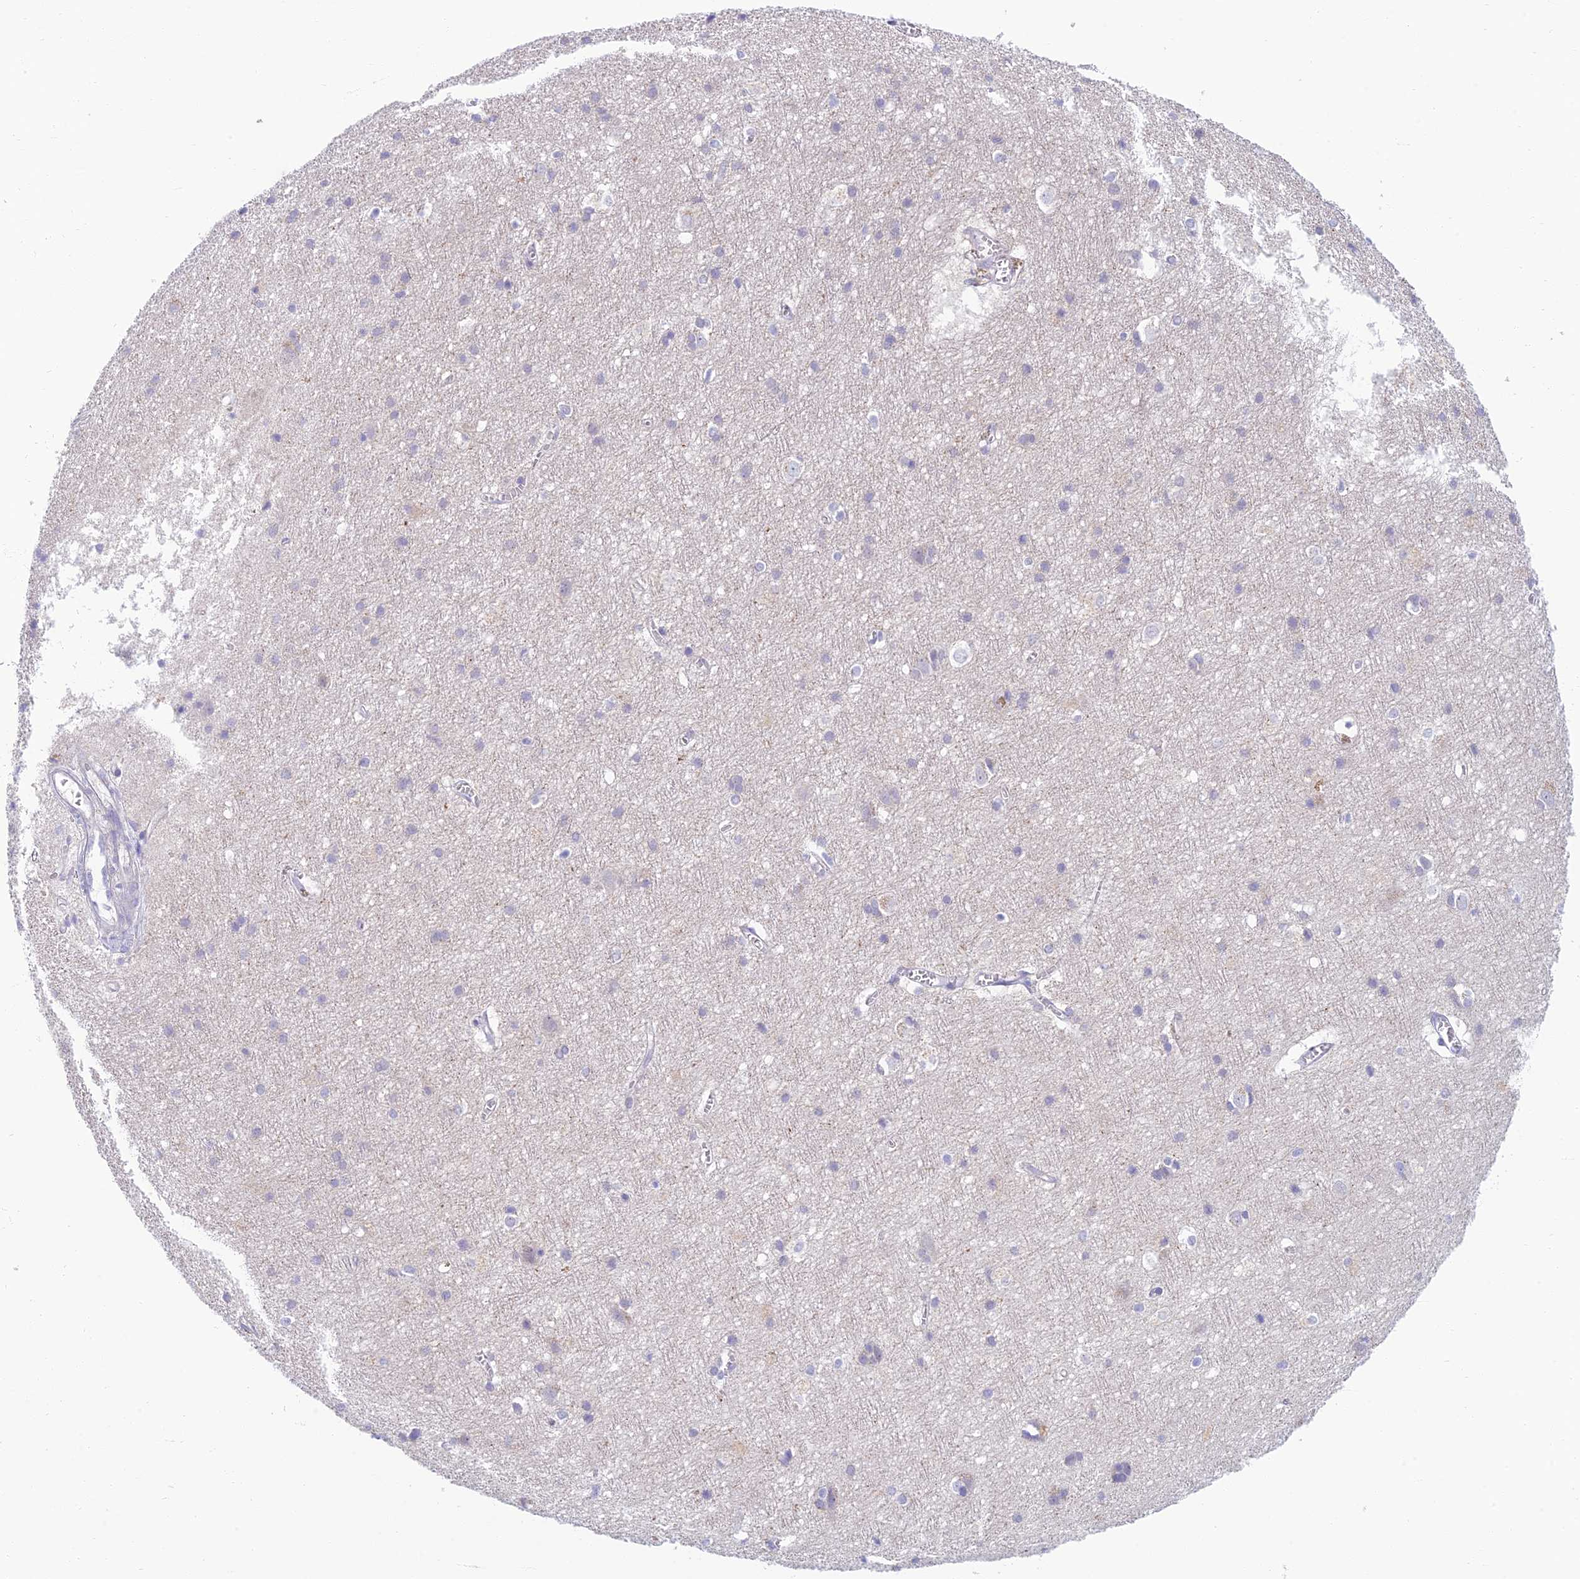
{"staining": {"intensity": "negative", "quantity": "none", "location": "none"}, "tissue": "cerebral cortex", "cell_type": "Endothelial cells", "image_type": "normal", "snomed": [{"axis": "morphology", "description": "Normal tissue, NOS"}, {"axis": "topography", "description": "Cerebral cortex"}], "caption": "Endothelial cells show no significant staining in benign cerebral cortex.", "gene": "SLC25A41", "patient": {"sex": "male", "age": 54}}